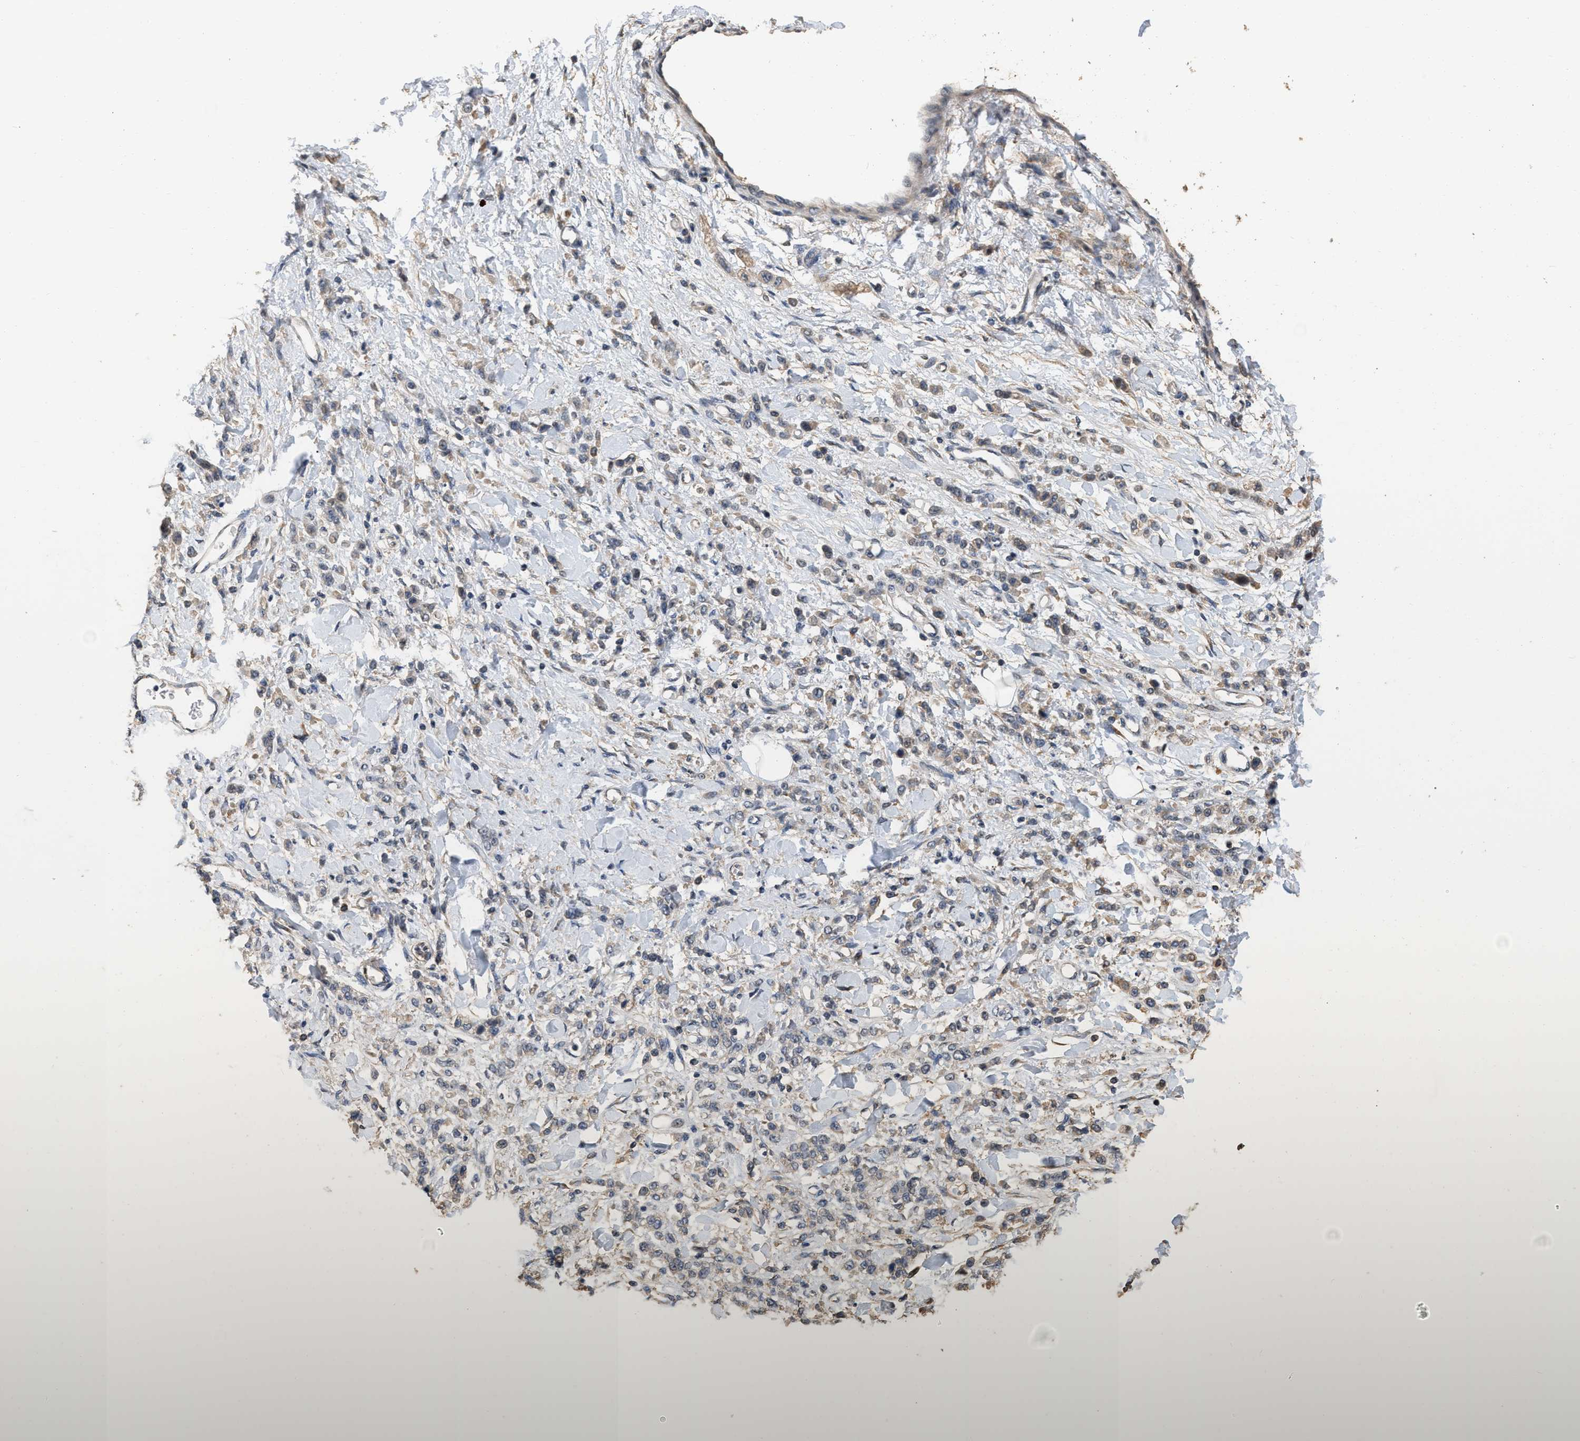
{"staining": {"intensity": "moderate", "quantity": "<25%", "location": "cytoplasmic/membranous"}, "tissue": "stomach cancer", "cell_type": "Tumor cells", "image_type": "cancer", "snomed": [{"axis": "morphology", "description": "Normal tissue, NOS"}, {"axis": "morphology", "description": "Adenocarcinoma, NOS"}, {"axis": "topography", "description": "Stomach"}], "caption": "A brown stain shows moderate cytoplasmic/membranous staining of a protein in human stomach cancer tumor cells.", "gene": "NCS1", "patient": {"sex": "male", "age": 82}}